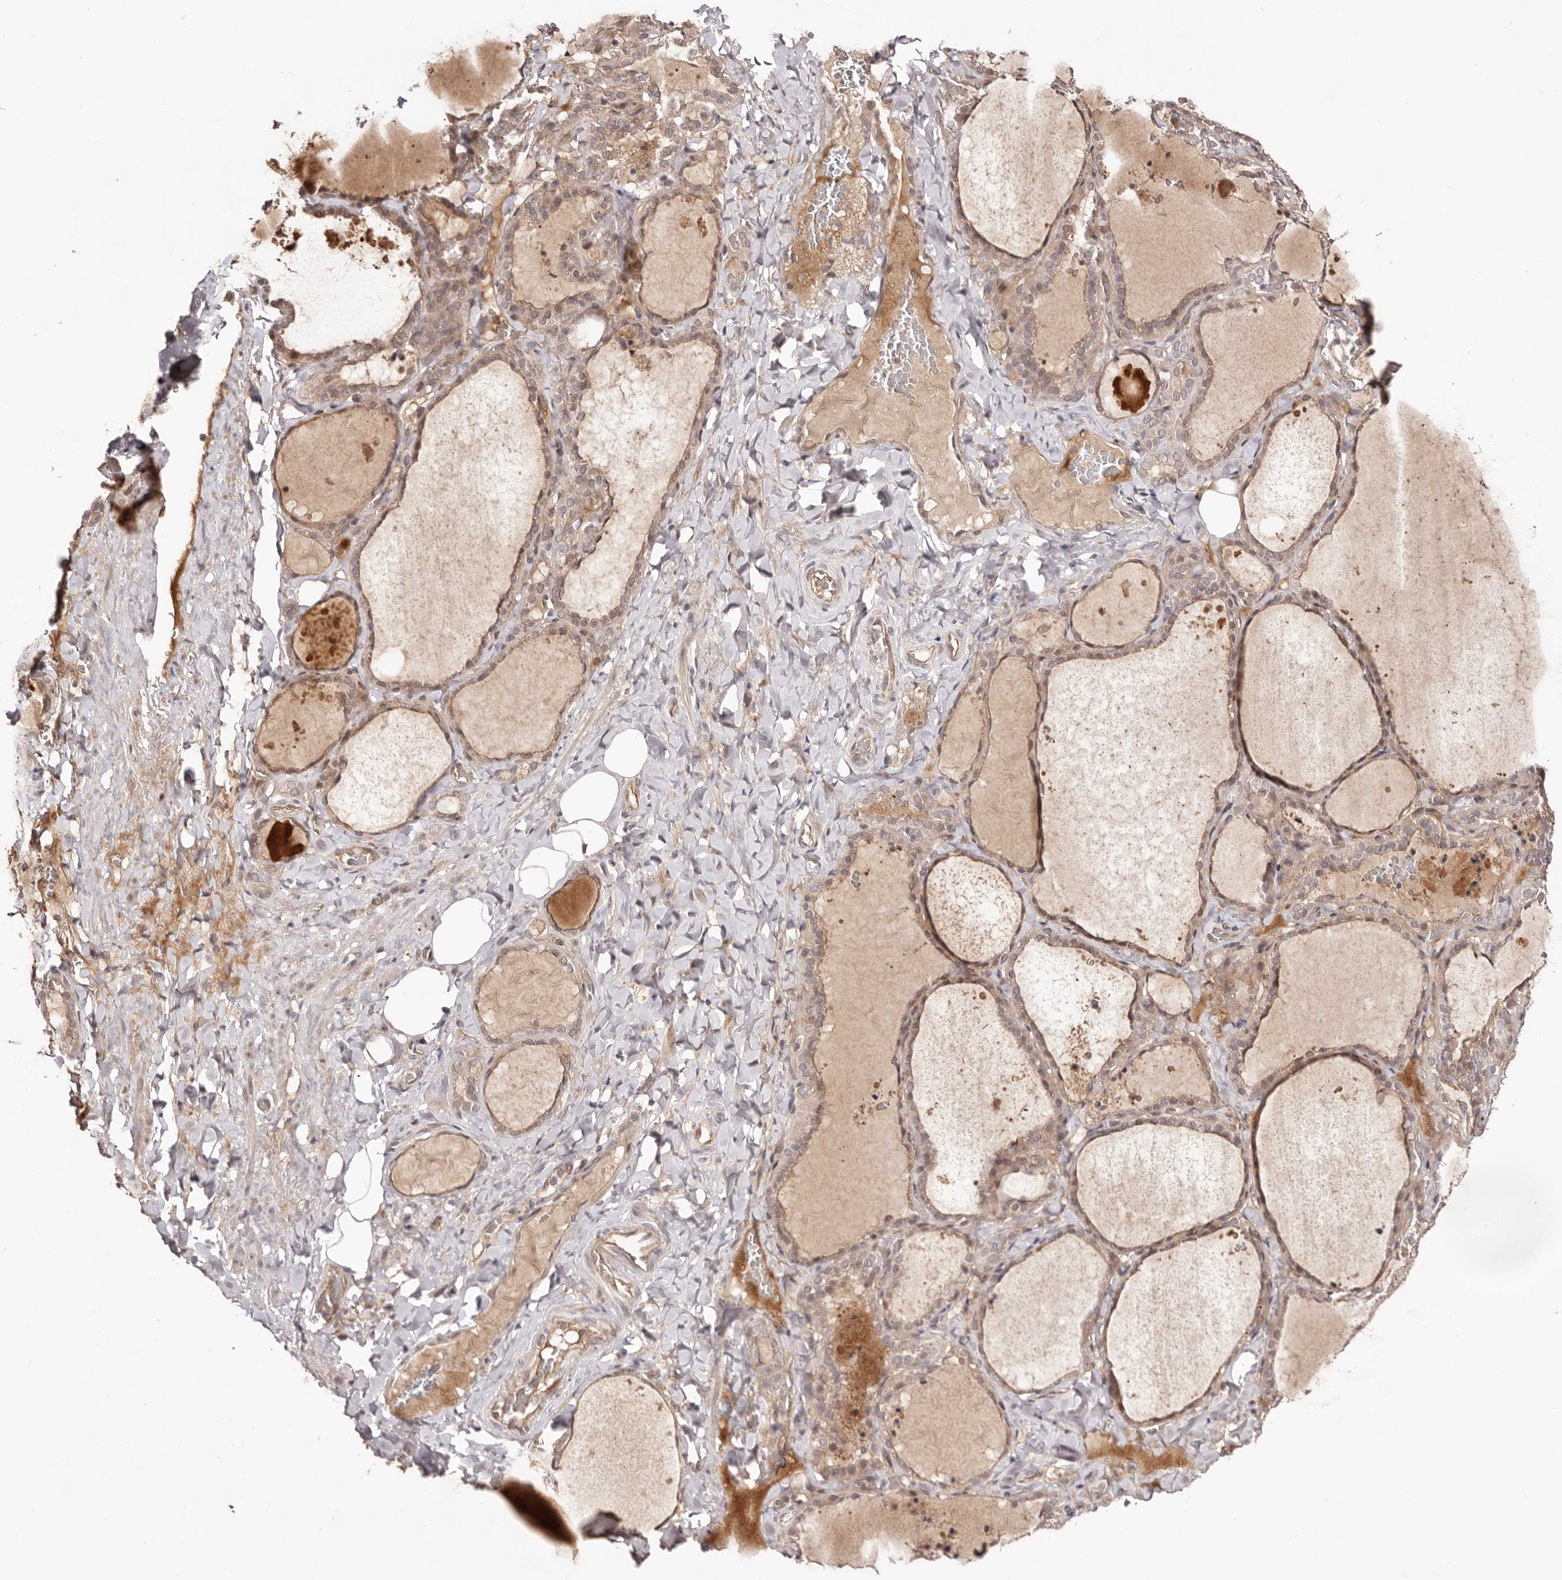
{"staining": {"intensity": "moderate", "quantity": ">75%", "location": "cytoplasmic/membranous,nuclear"}, "tissue": "thyroid gland", "cell_type": "Glandular cells", "image_type": "normal", "snomed": [{"axis": "morphology", "description": "Normal tissue, NOS"}, {"axis": "topography", "description": "Thyroid gland"}], "caption": "An IHC histopathology image of unremarkable tissue is shown. Protein staining in brown shows moderate cytoplasmic/membranous,nuclear positivity in thyroid gland within glandular cells.", "gene": "EGR3", "patient": {"sex": "female", "age": 22}}